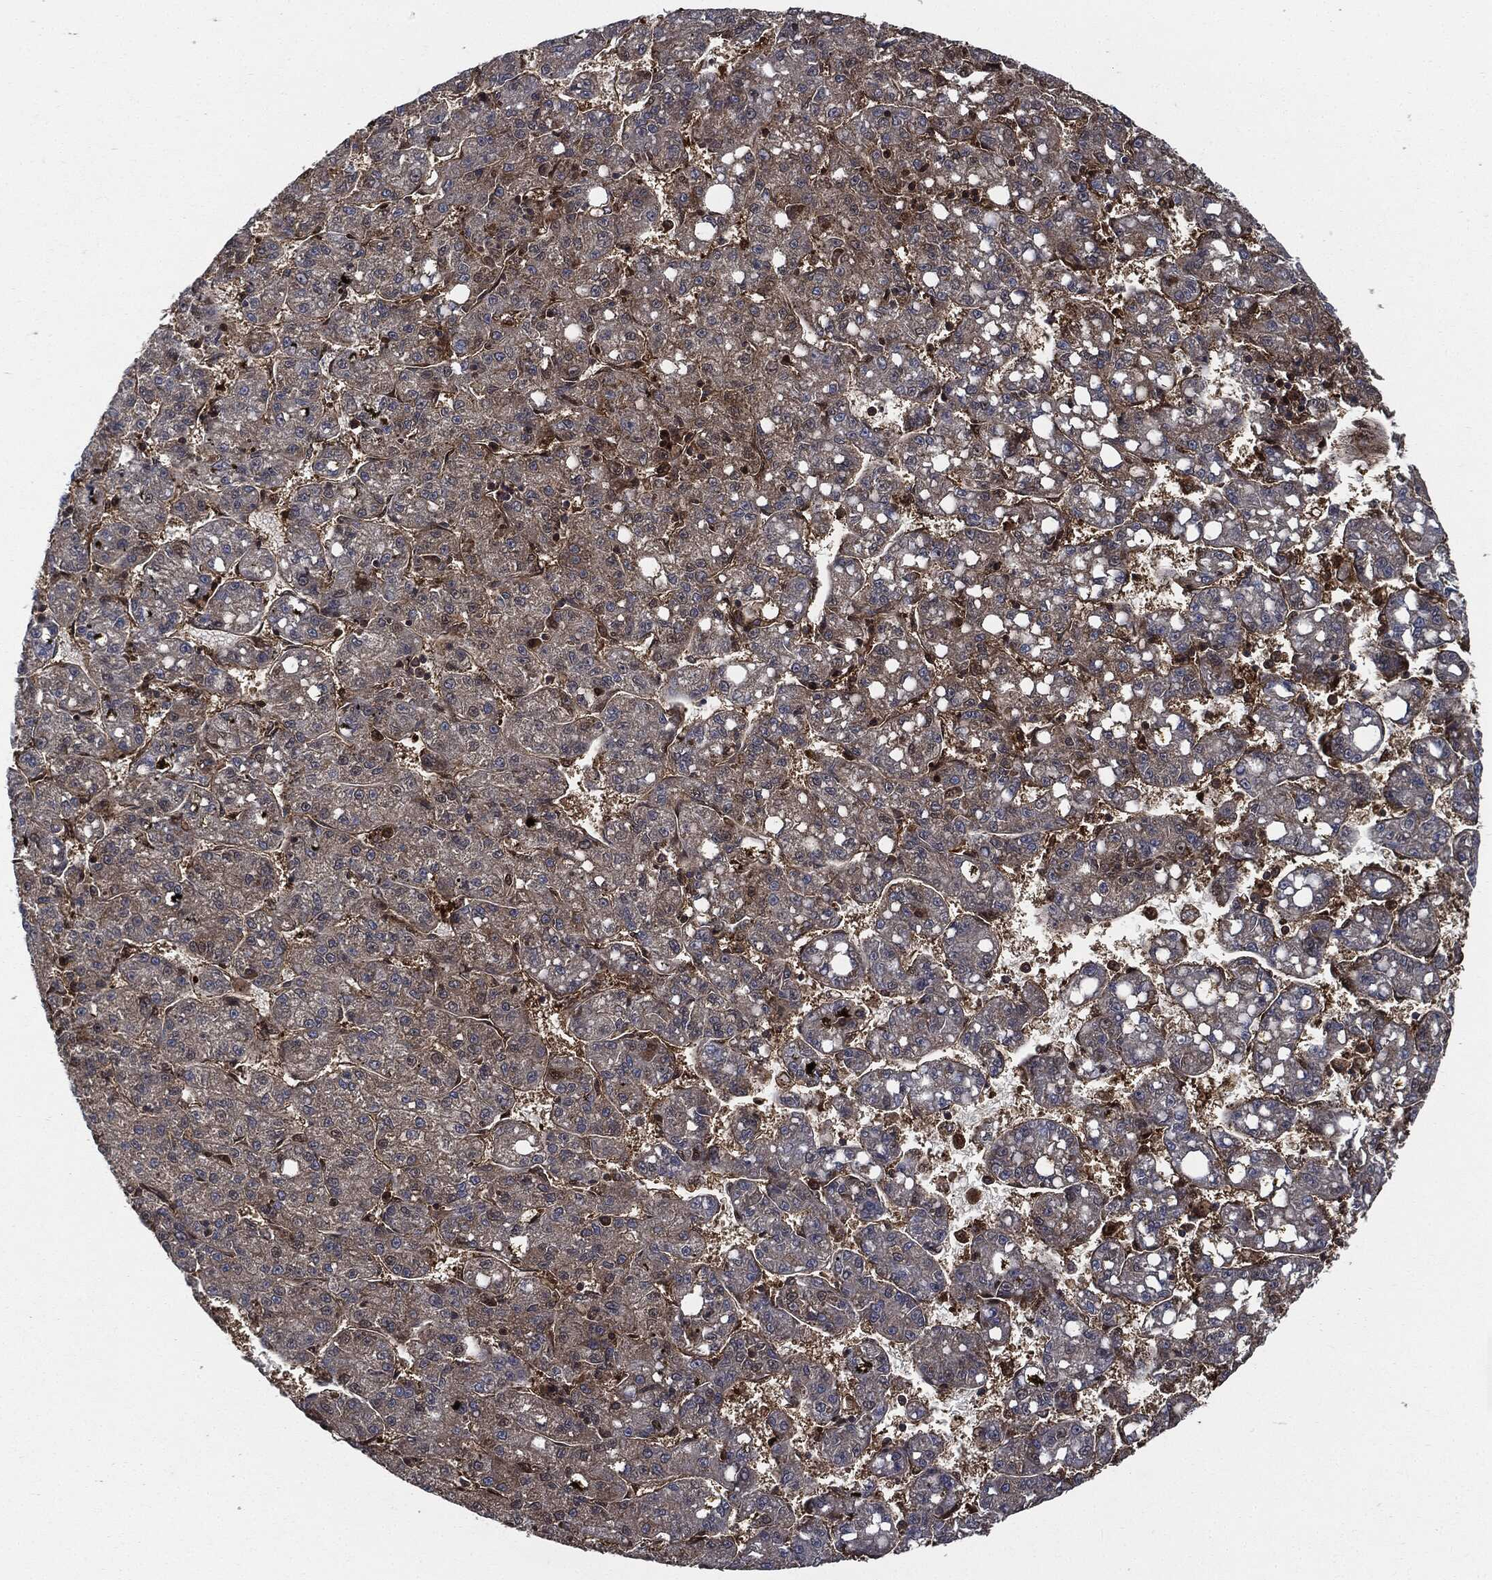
{"staining": {"intensity": "weak", "quantity": "<25%", "location": "cytoplasmic/membranous"}, "tissue": "liver cancer", "cell_type": "Tumor cells", "image_type": "cancer", "snomed": [{"axis": "morphology", "description": "Carcinoma, Hepatocellular, NOS"}, {"axis": "topography", "description": "Liver"}], "caption": "This is an IHC image of human liver hepatocellular carcinoma. There is no positivity in tumor cells.", "gene": "XPNPEP1", "patient": {"sex": "female", "age": 65}}